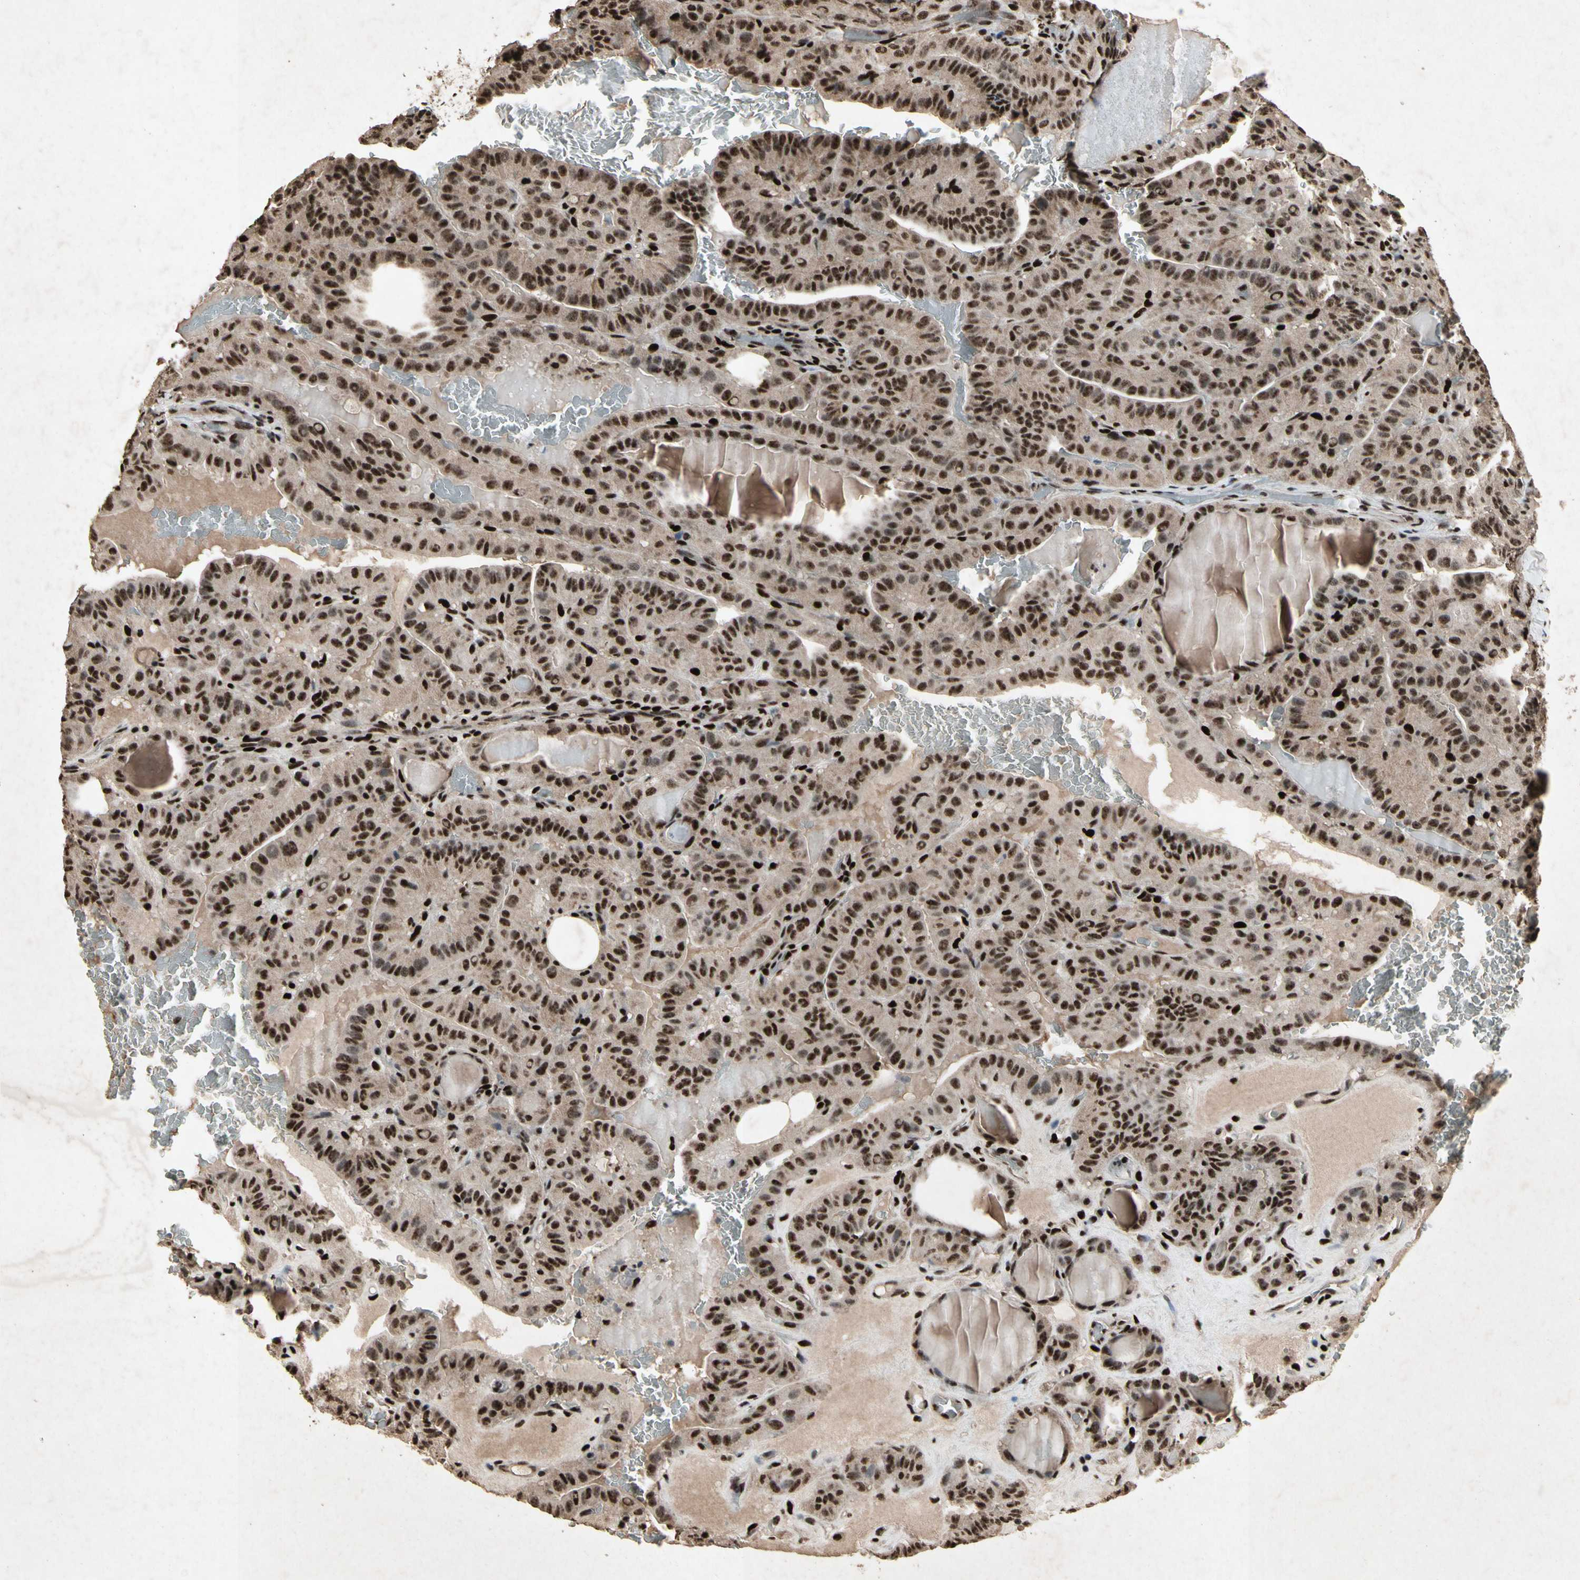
{"staining": {"intensity": "strong", "quantity": ">75%", "location": "cytoplasmic/membranous,nuclear"}, "tissue": "thyroid cancer", "cell_type": "Tumor cells", "image_type": "cancer", "snomed": [{"axis": "morphology", "description": "Papillary adenocarcinoma, NOS"}, {"axis": "topography", "description": "Thyroid gland"}], "caption": "Strong cytoplasmic/membranous and nuclear protein staining is identified in about >75% of tumor cells in thyroid papillary adenocarcinoma. (DAB (3,3'-diaminobenzidine) = brown stain, brightfield microscopy at high magnification).", "gene": "TBX2", "patient": {"sex": "male", "age": 77}}